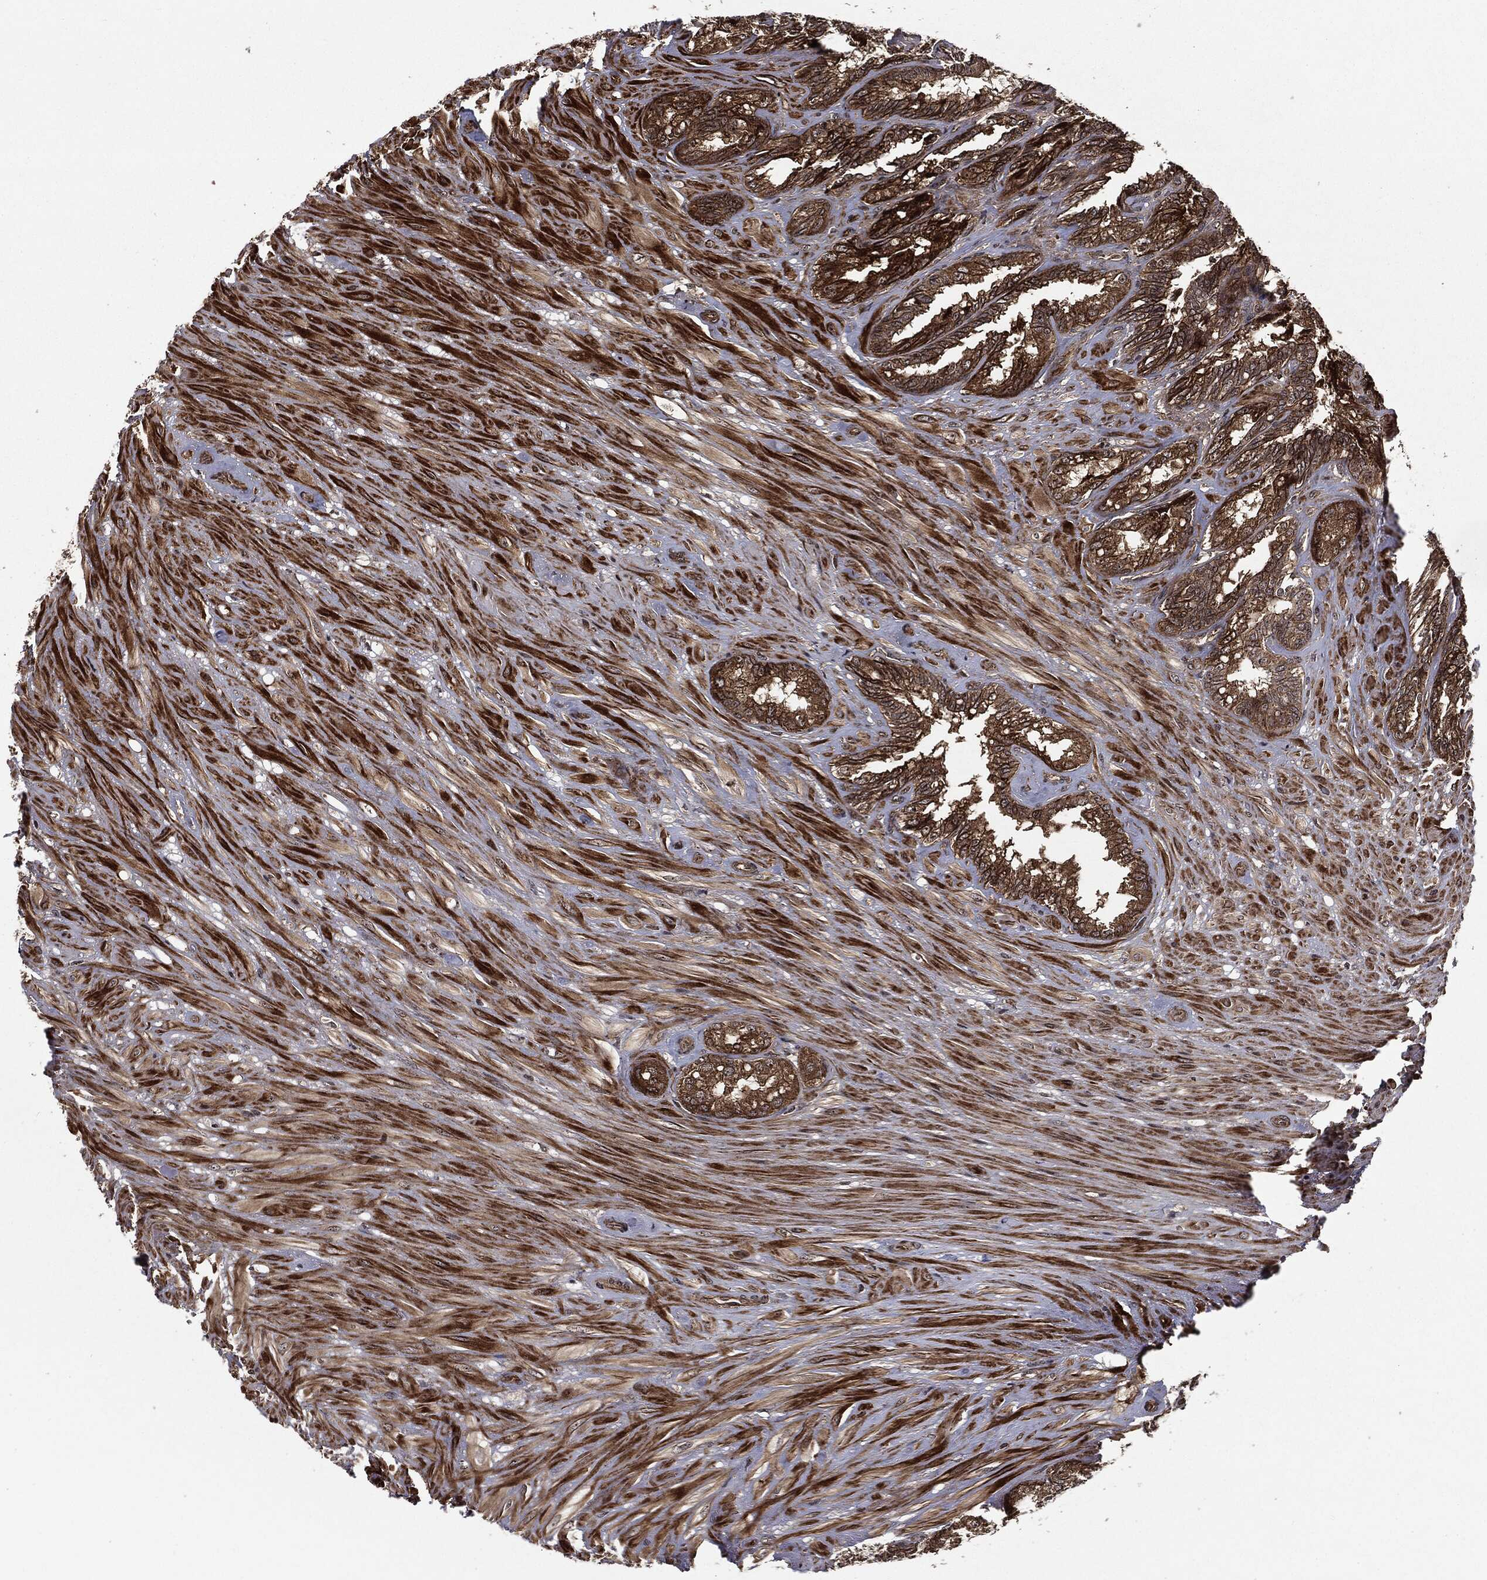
{"staining": {"intensity": "strong", "quantity": ">75%", "location": "cytoplasmic/membranous"}, "tissue": "seminal vesicle", "cell_type": "Glandular cells", "image_type": "normal", "snomed": [{"axis": "morphology", "description": "Normal tissue, NOS"}, {"axis": "topography", "description": "Seminal veicle"}], "caption": "IHC micrograph of normal seminal vesicle stained for a protein (brown), which displays high levels of strong cytoplasmic/membranous expression in about >75% of glandular cells.", "gene": "CARD6", "patient": {"sex": "male", "age": 68}}